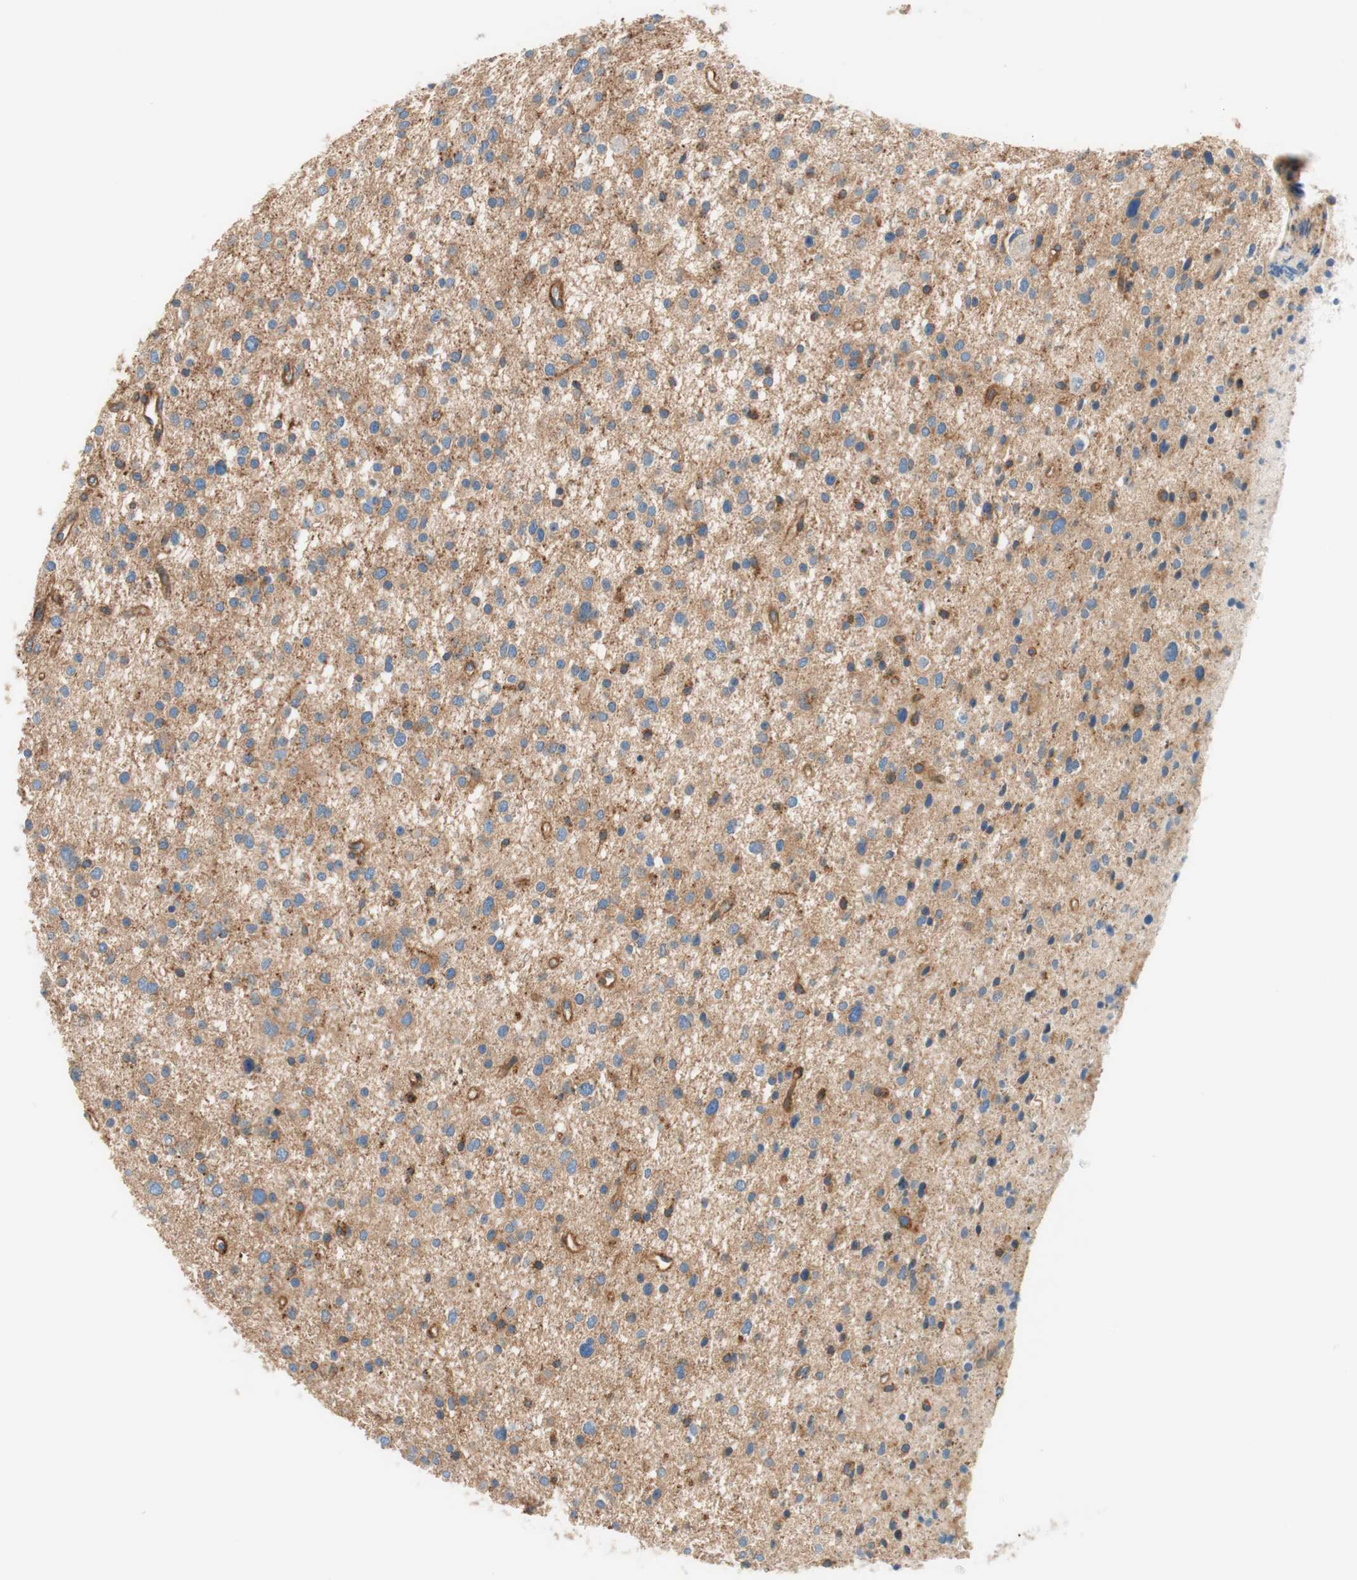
{"staining": {"intensity": "moderate", "quantity": "25%-75%", "location": "cytoplasmic/membranous"}, "tissue": "glioma", "cell_type": "Tumor cells", "image_type": "cancer", "snomed": [{"axis": "morphology", "description": "Glioma, malignant, Low grade"}, {"axis": "topography", "description": "Brain"}], "caption": "An immunohistochemistry micrograph of tumor tissue is shown. Protein staining in brown labels moderate cytoplasmic/membranous positivity in malignant glioma (low-grade) within tumor cells.", "gene": "VPS26A", "patient": {"sex": "female", "age": 37}}